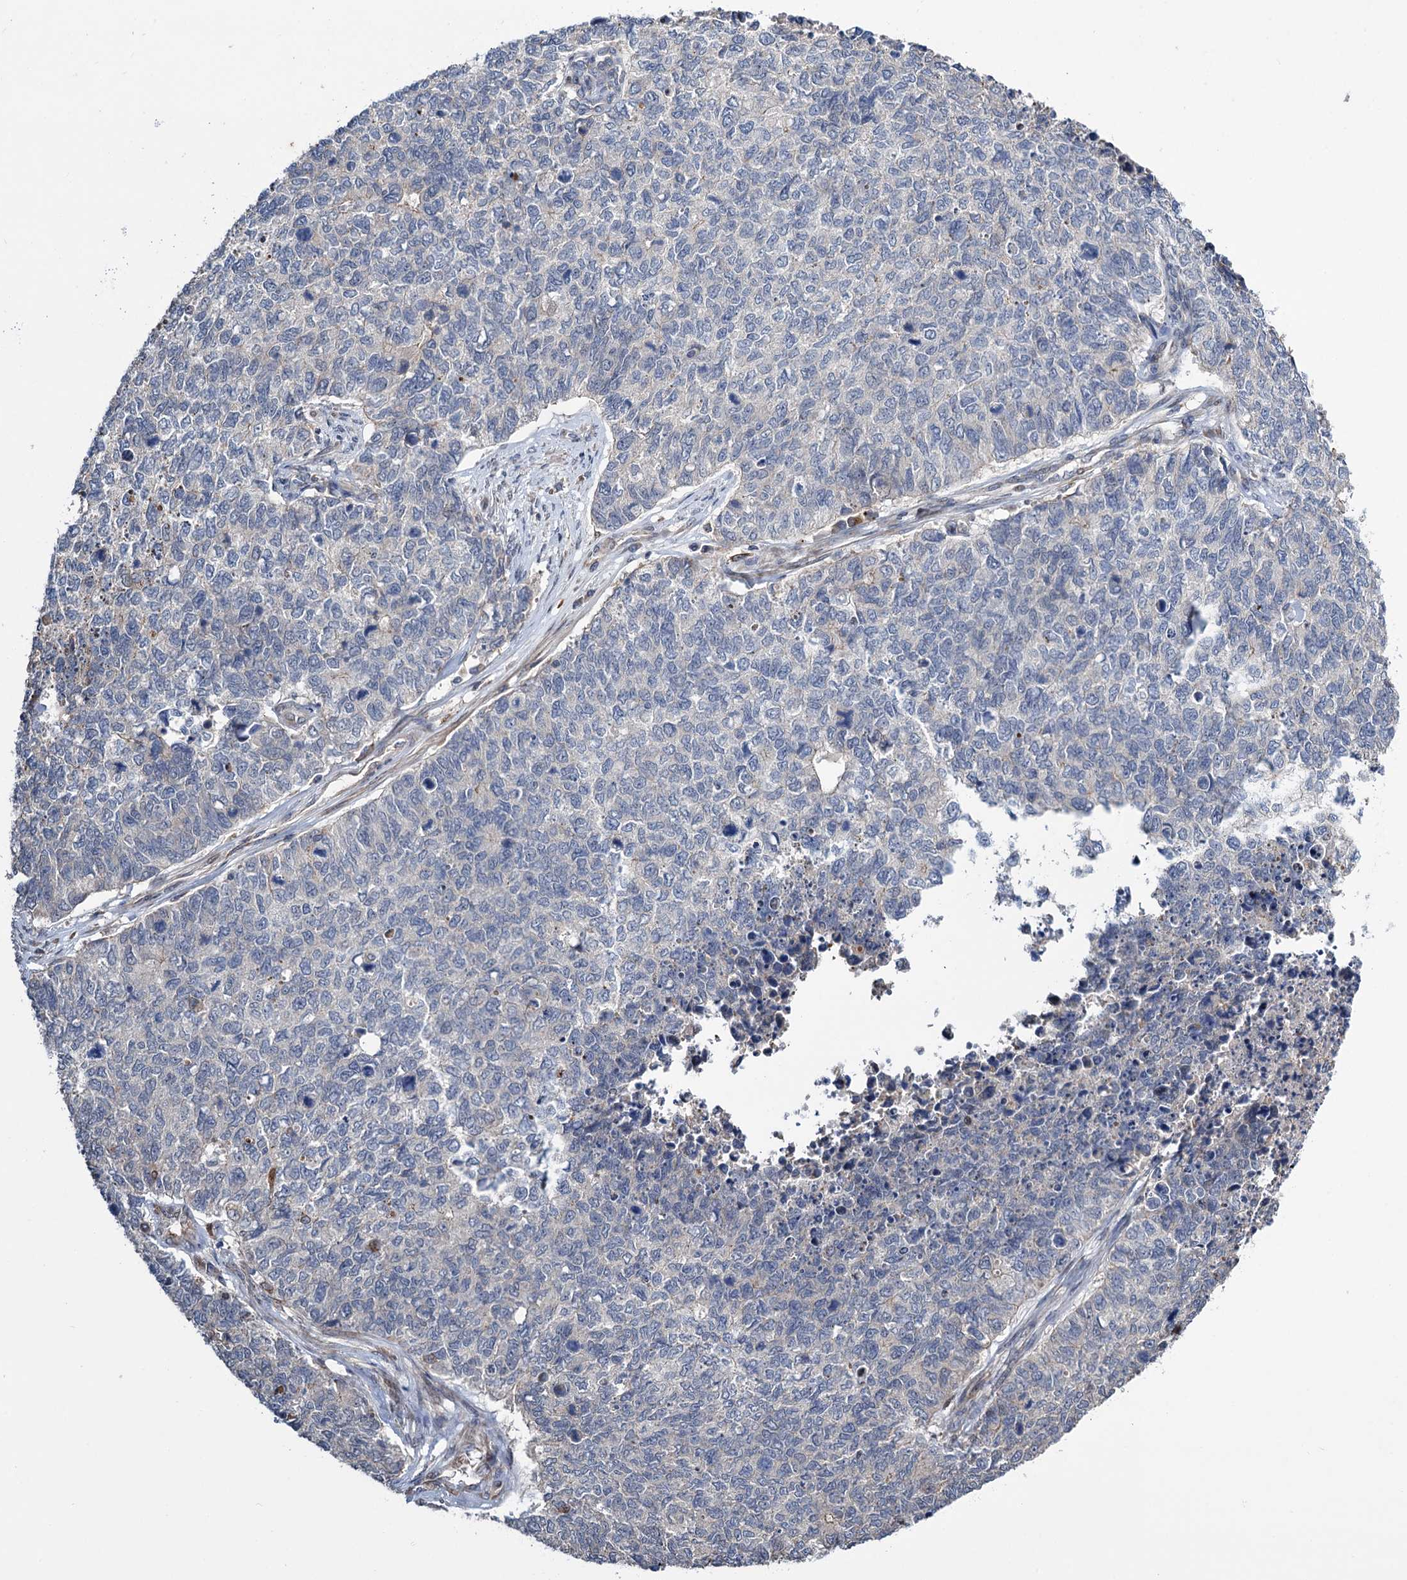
{"staining": {"intensity": "negative", "quantity": "none", "location": "none"}, "tissue": "cervical cancer", "cell_type": "Tumor cells", "image_type": "cancer", "snomed": [{"axis": "morphology", "description": "Squamous cell carcinoma, NOS"}, {"axis": "topography", "description": "Cervix"}], "caption": "Protein analysis of cervical cancer exhibits no significant positivity in tumor cells.", "gene": "UBR1", "patient": {"sex": "female", "age": 63}}